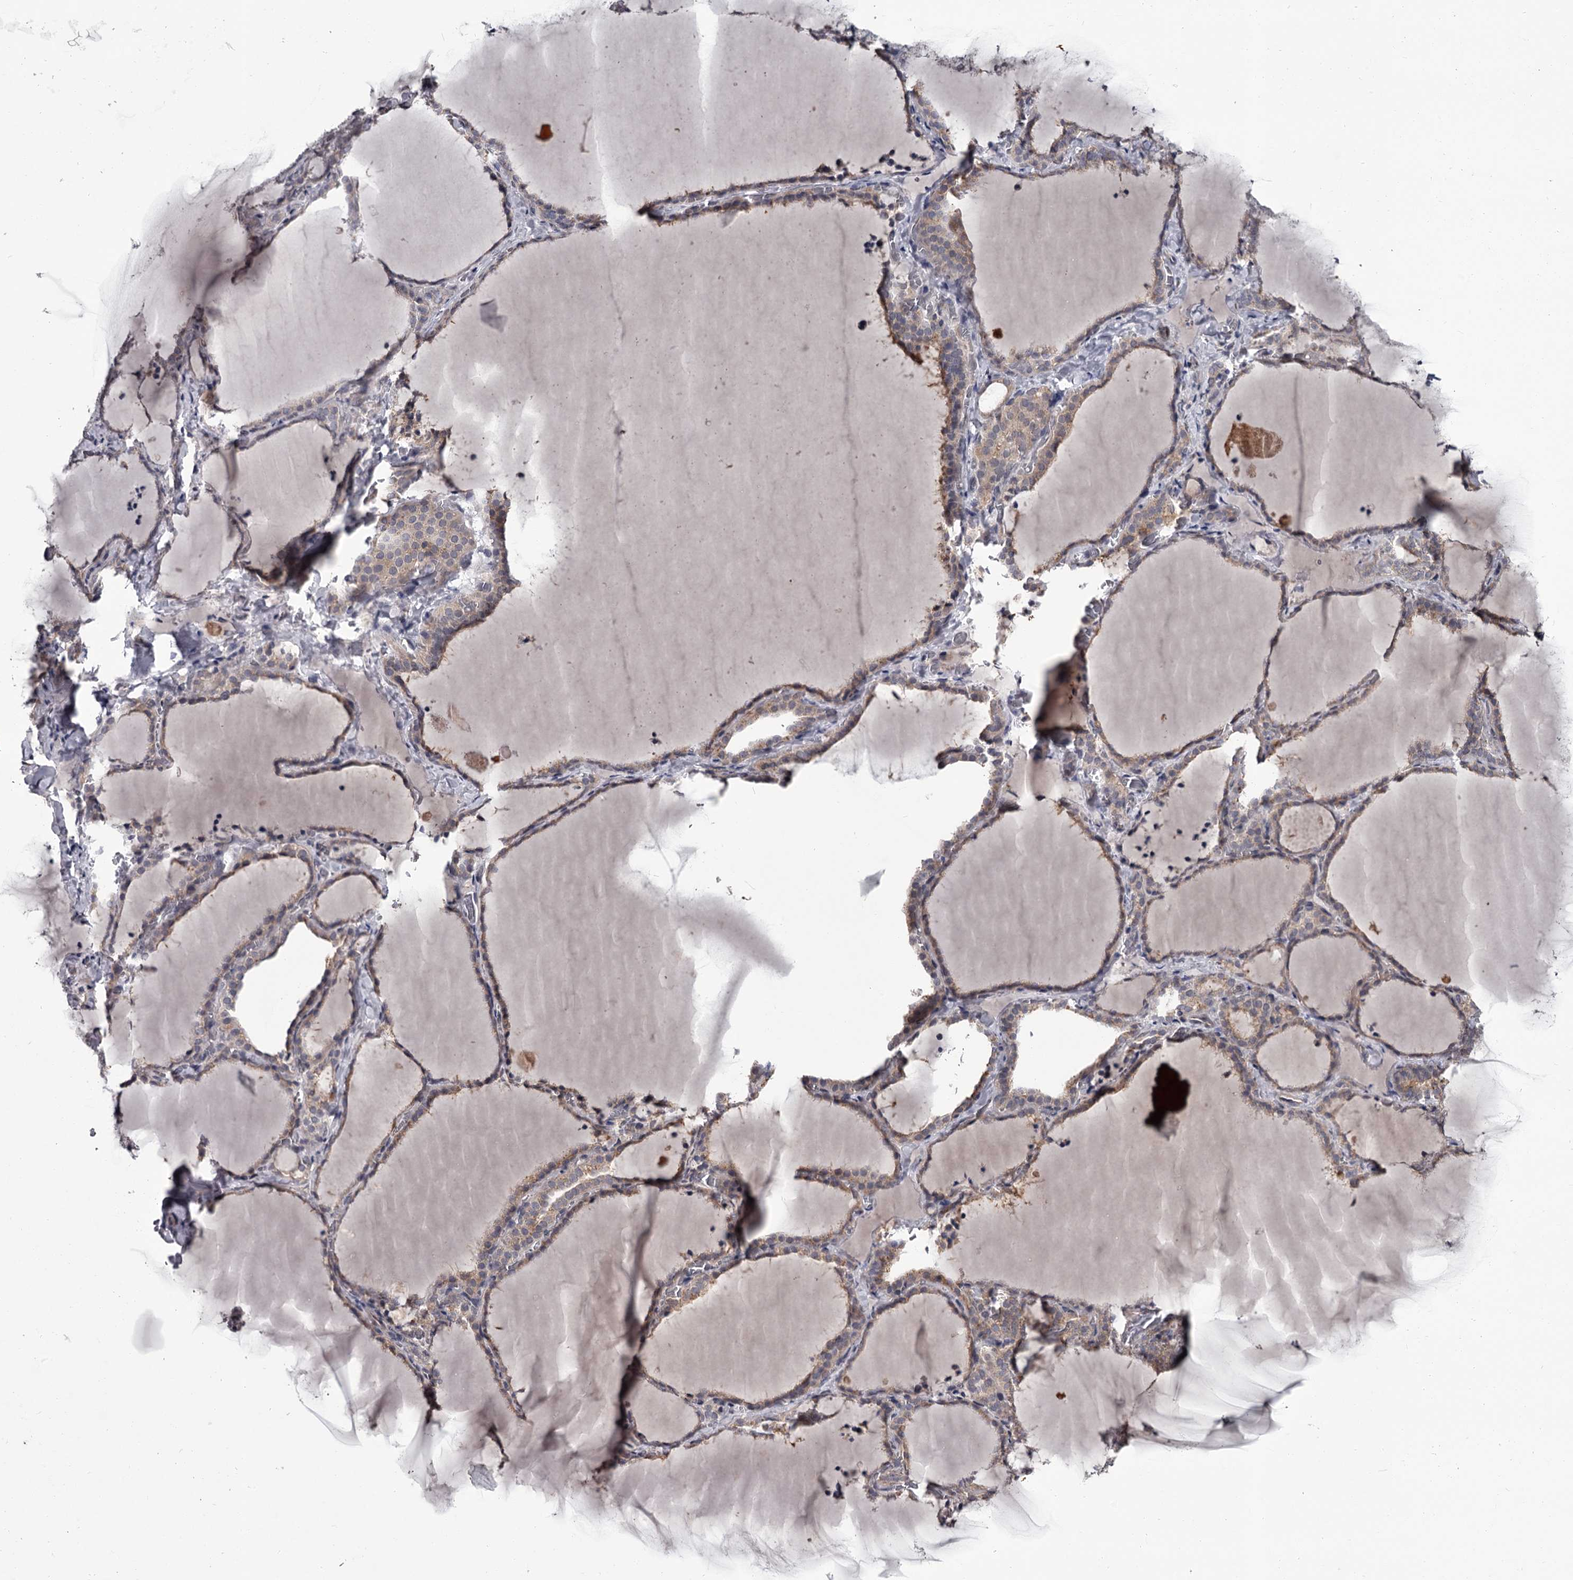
{"staining": {"intensity": "weak", "quantity": "<25%", "location": "cytoplasmic/membranous"}, "tissue": "thyroid gland", "cell_type": "Glandular cells", "image_type": "normal", "snomed": [{"axis": "morphology", "description": "Normal tissue, NOS"}, {"axis": "topography", "description": "Thyroid gland"}], "caption": "DAB immunohistochemical staining of normal thyroid gland exhibits no significant positivity in glandular cells.", "gene": "DAO", "patient": {"sex": "female", "age": 22}}